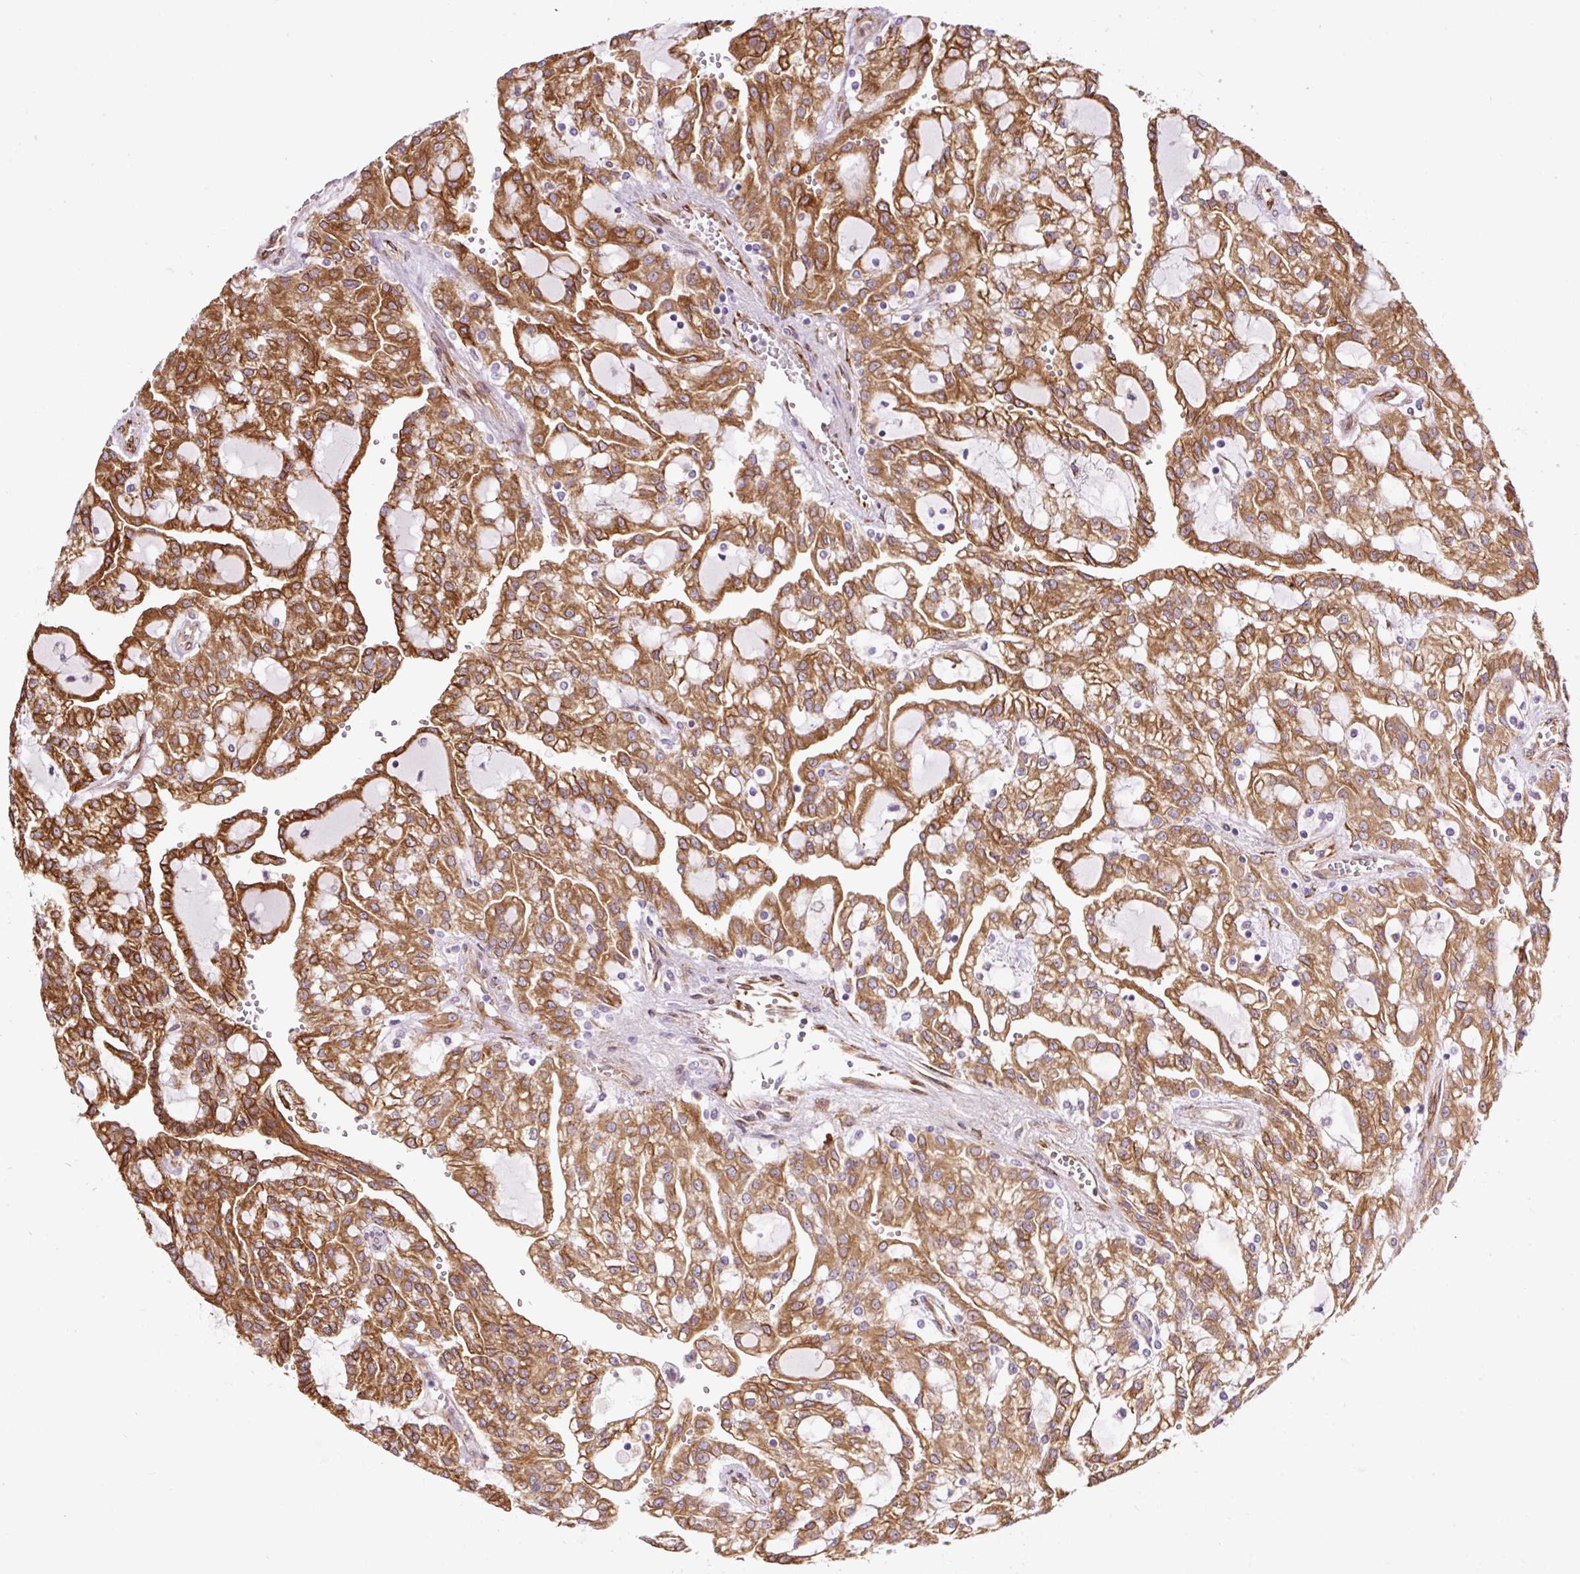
{"staining": {"intensity": "moderate", "quantity": ">75%", "location": "cytoplasmic/membranous"}, "tissue": "renal cancer", "cell_type": "Tumor cells", "image_type": "cancer", "snomed": [{"axis": "morphology", "description": "Adenocarcinoma, NOS"}, {"axis": "topography", "description": "Kidney"}], "caption": "A brown stain labels moderate cytoplasmic/membranous staining of a protein in human renal adenocarcinoma tumor cells. (IHC, brightfield microscopy, high magnification).", "gene": "RAB30", "patient": {"sex": "male", "age": 63}}